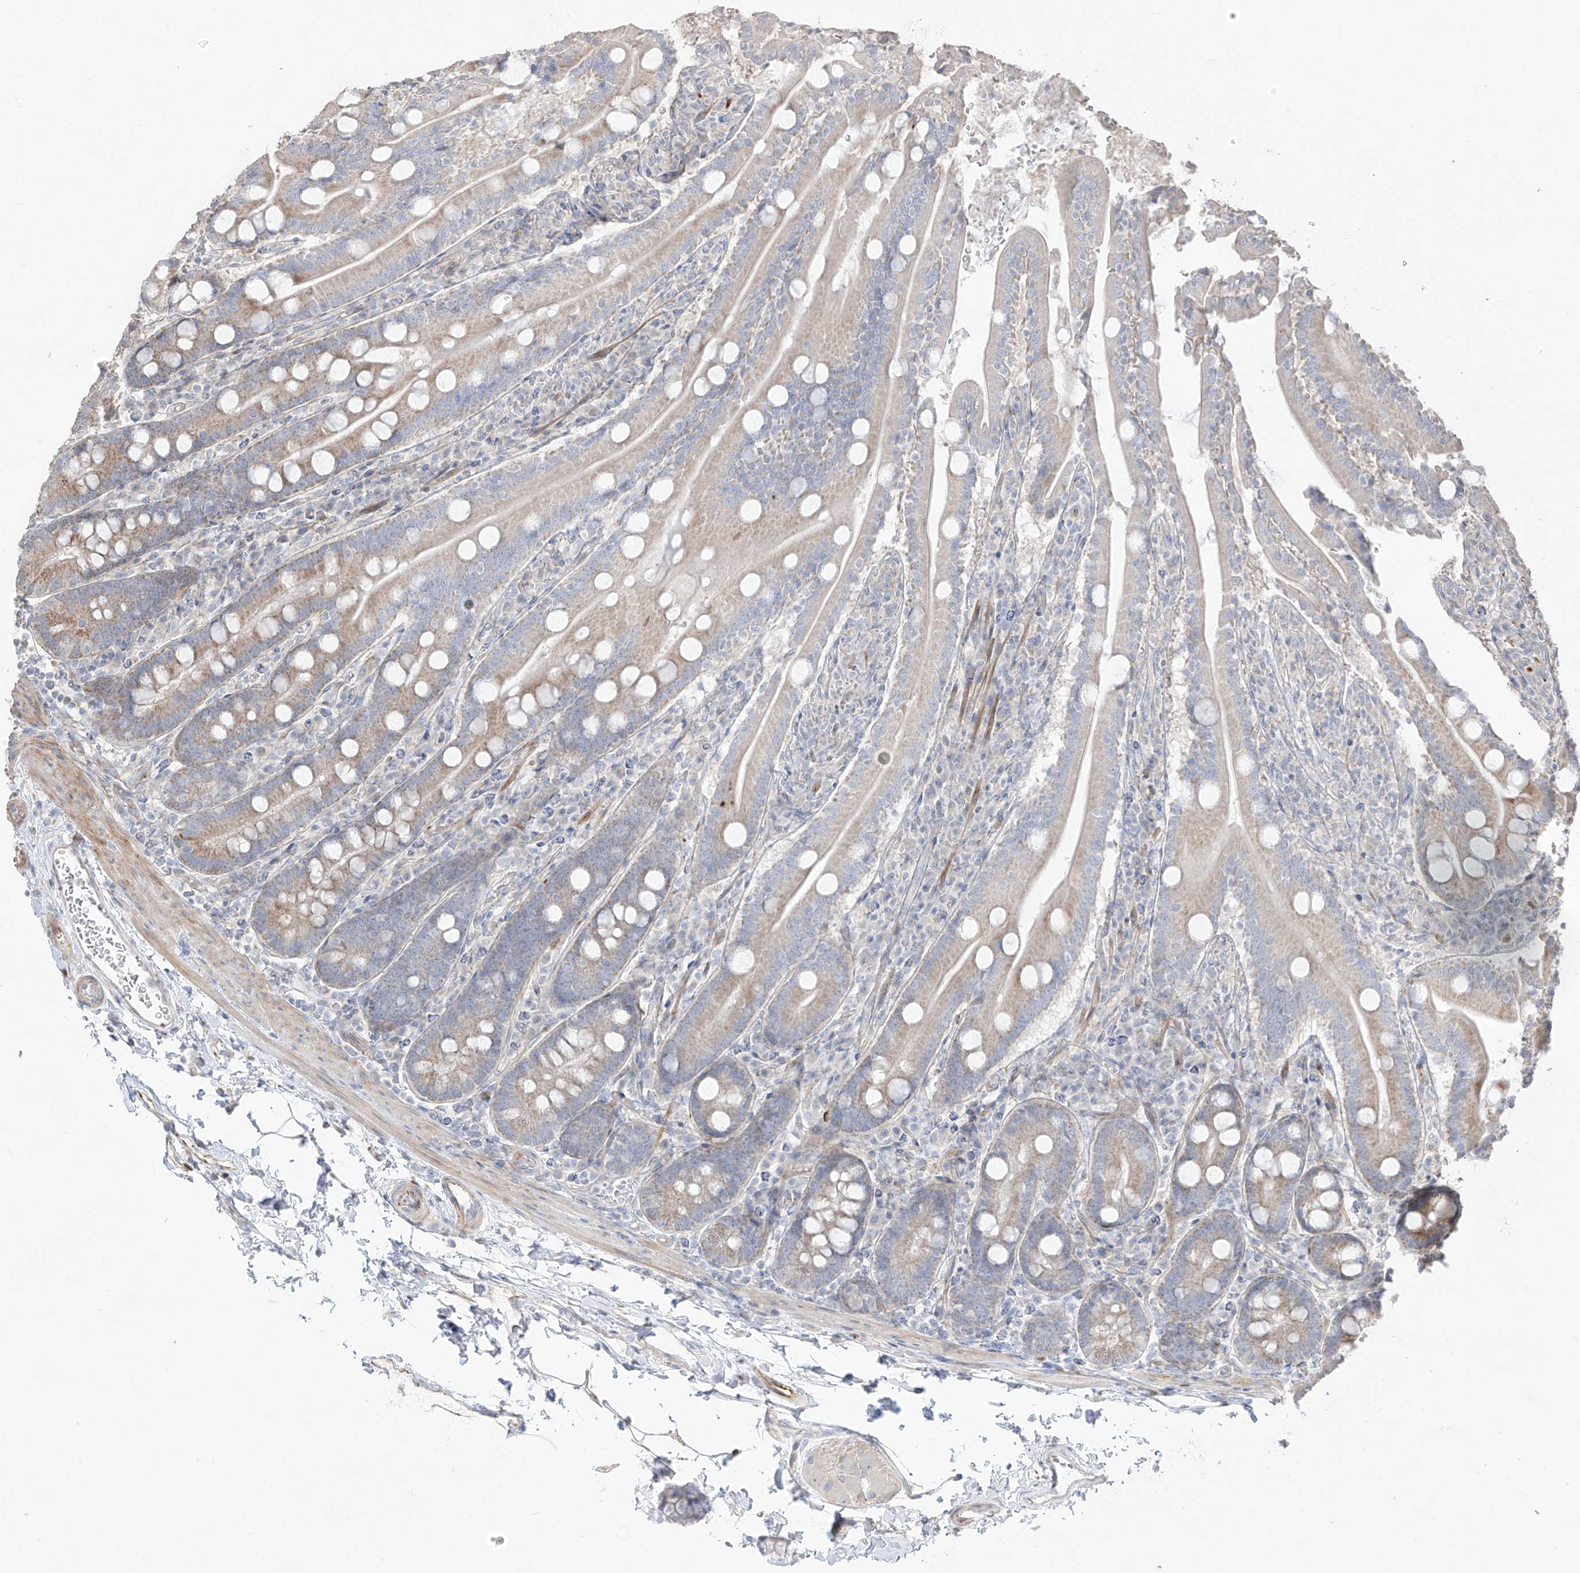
{"staining": {"intensity": "weak", "quantity": "25%-75%", "location": "cytoplasmic/membranous"}, "tissue": "duodenum", "cell_type": "Glandular cells", "image_type": "normal", "snomed": [{"axis": "morphology", "description": "Normal tissue, NOS"}, {"axis": "topography", "description": "Duodenum"}], "caption": "This image demonstrates immunohistochemistry (IHC) staining of unremarkable duodenum, with low weak cytoplasmic/membranous expression in about 25%-75% of glandular cells.", "gene": "DCDC2", "patient": {"sex": "male", "age": 35}}